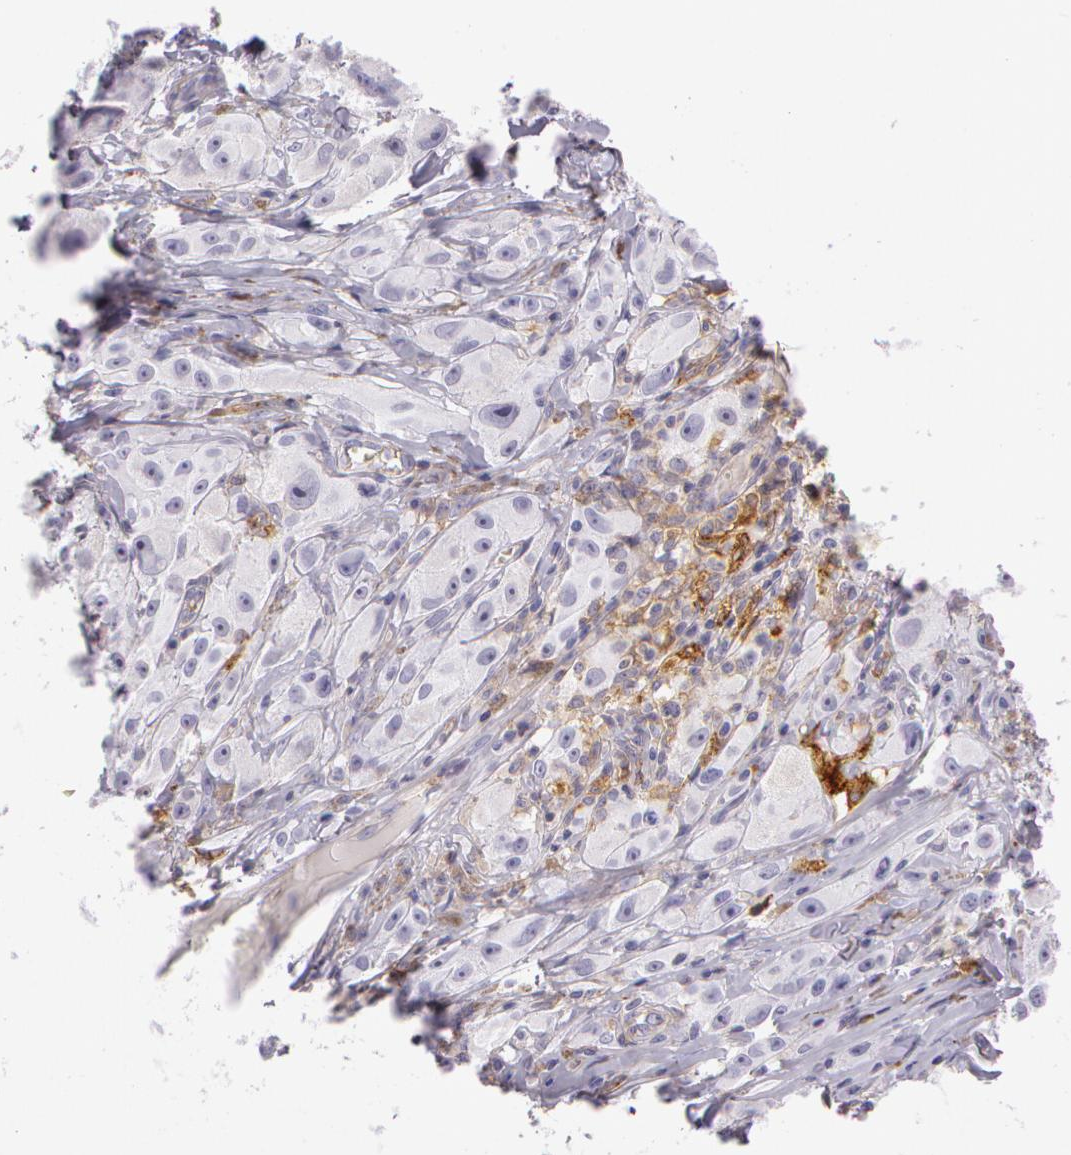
{"staining": {"intensity": "moderate", "quantity": "<25%", "location": "cytoplasmic/membranous"}, "tissue": "melanoma", "cell_type": "Tumor cells", "image_type": "cancer", "snomed": [{"axis": "morphology", "description": "Malignant melanoma, NOS"}, {"axis": "topography", "description": "Skin"}], "caption": "This photomicrograph exhibits IHC staining of human malignant melanoma, with low moderate cytoplasmic/membranous positivity in approximately <25% of tumor cells.", "gene": "LY75", "patient": {"sex": "male", "age": 56}}